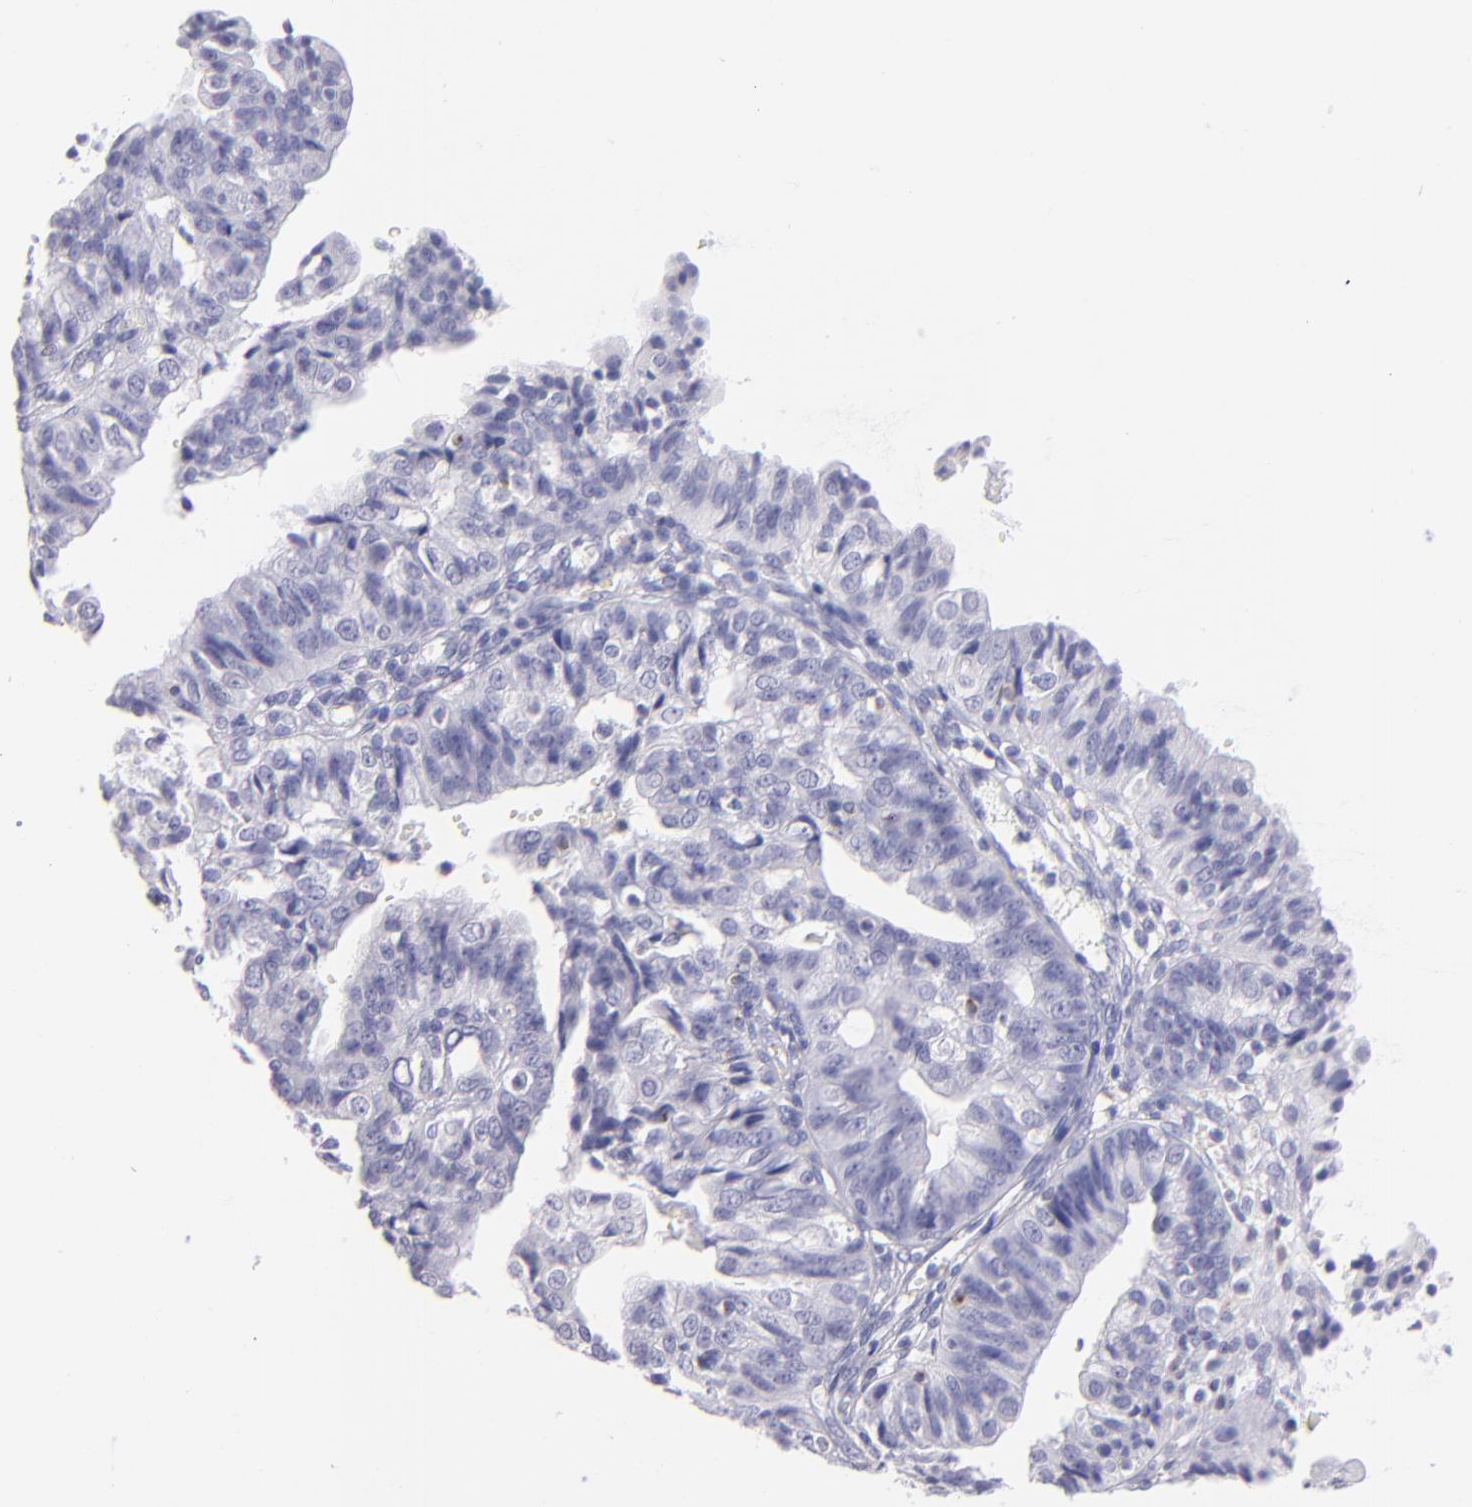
{"staining": {"intensity": "negative", "quantity": "none", "location": "none"}, "tissue": "endometrial cancer", "cell_type": "Tumor cells", "image_type": "cancer", "snomed": [{"axis": "morphology", "description": "Adenocarcinoma, NOS"}, {"axis": "topography", "description": "Endometrium"}], "caption": "Tumor cells show no significant positivity in endometrial adenocarcinoma.", "gene": "PRF1", "patient": {"sex": "female", "age": 56}}